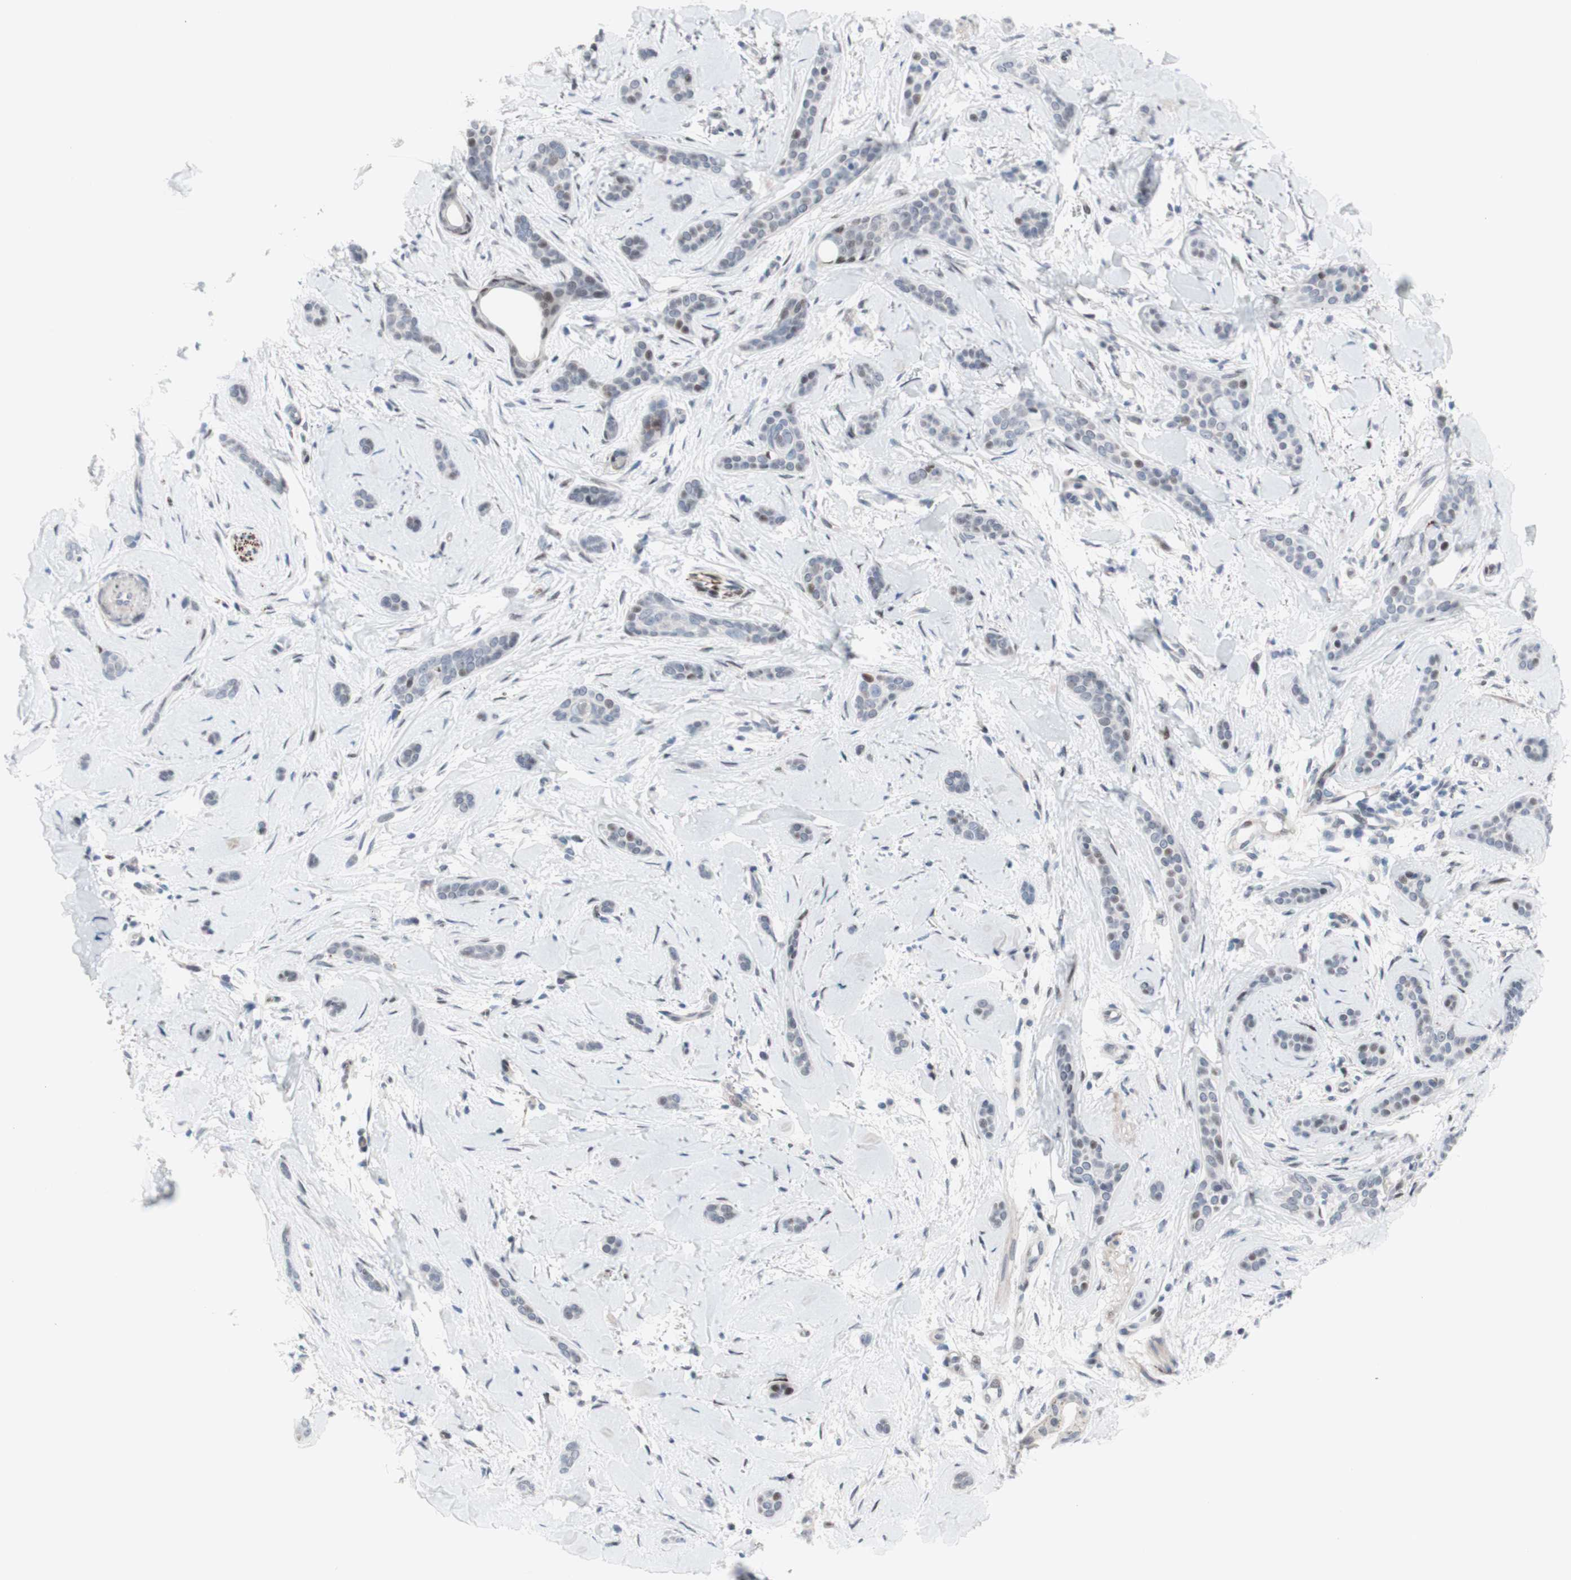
{"staining": {"intensity": "weak", "quantity": "<25%", "location": "nuclear"}, "tissue": "skin cancer", "cell_type": "Tumor cells", "image_type": "cancer", "snomed": [{"axis": "morphology", "description": "Basal cell carcinoma"}, {"axis": "morphology", "description": "Adnexal tumor, benign"}, {"axis": "topography", "description": "Skin"}], "caption": "An immunohistochemistry (IHC) image of skin cancer is shown. There is no staining in tumor cells of skin cancer. (DAB immunohistochemistry with hematoxylin counter stain).", "gene": "PHTF2", "patient": {"sex": "female", "age": 42}}